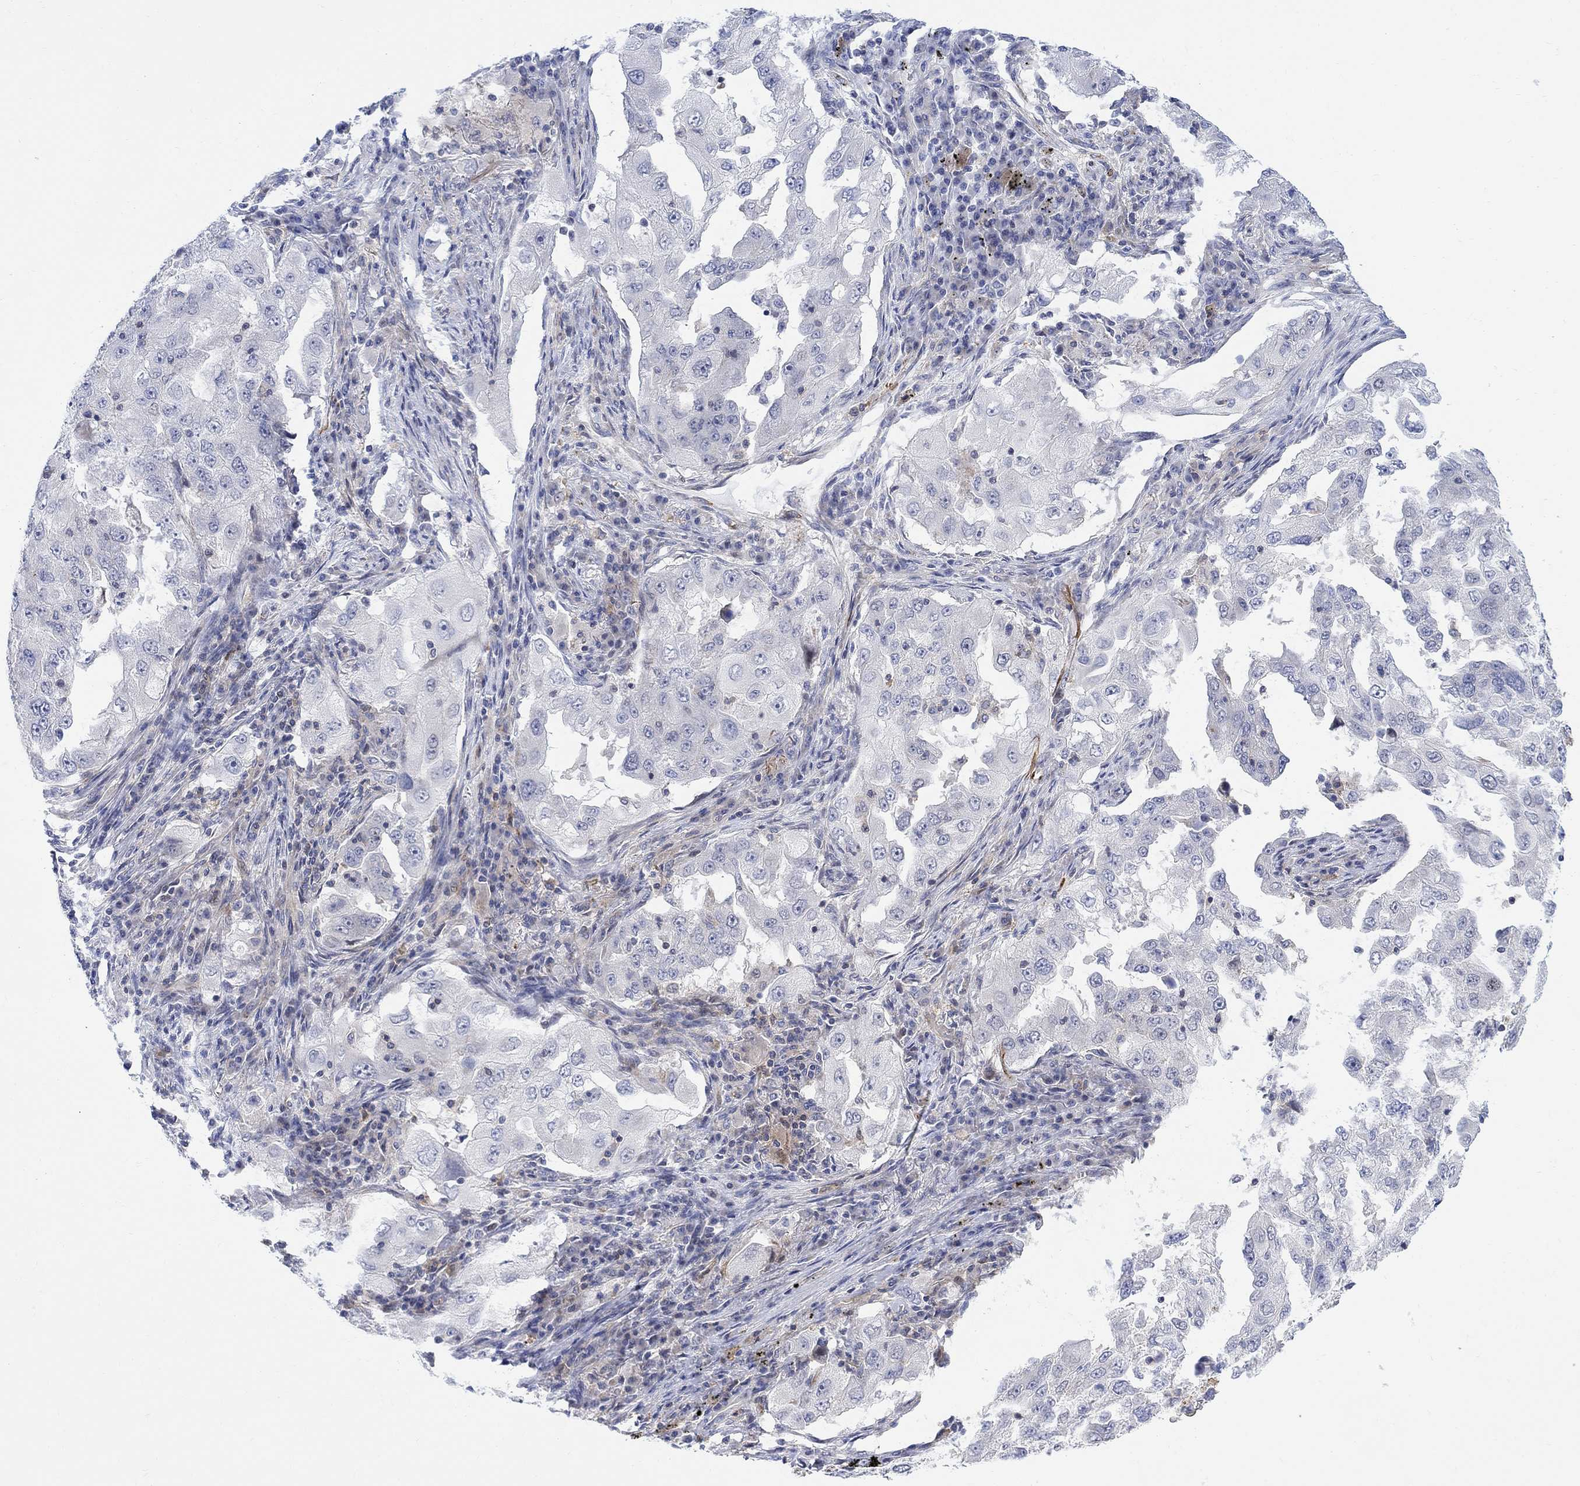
{"staining": {"intensity": "negative", "quantity": "none", "location": "none"}, "tissue": "lung cancer", "cell_type": "Tumor cells", "image_type": "cancer", "snomed": [{"axis": "morphology", "description": "Adenocarcinoma, NOS"}, {"axis": "topography", "description": "Lung"}], "caption": "IHC of human lung cancer (adenocarcinoma) exhibits no staining in tumor cells. The staining is performed using DAB brown chromogen with nuclei counter-stained in using hematoxylin.", "gene": "ARSK", "patient": {"sex": "female", "age": 61}}